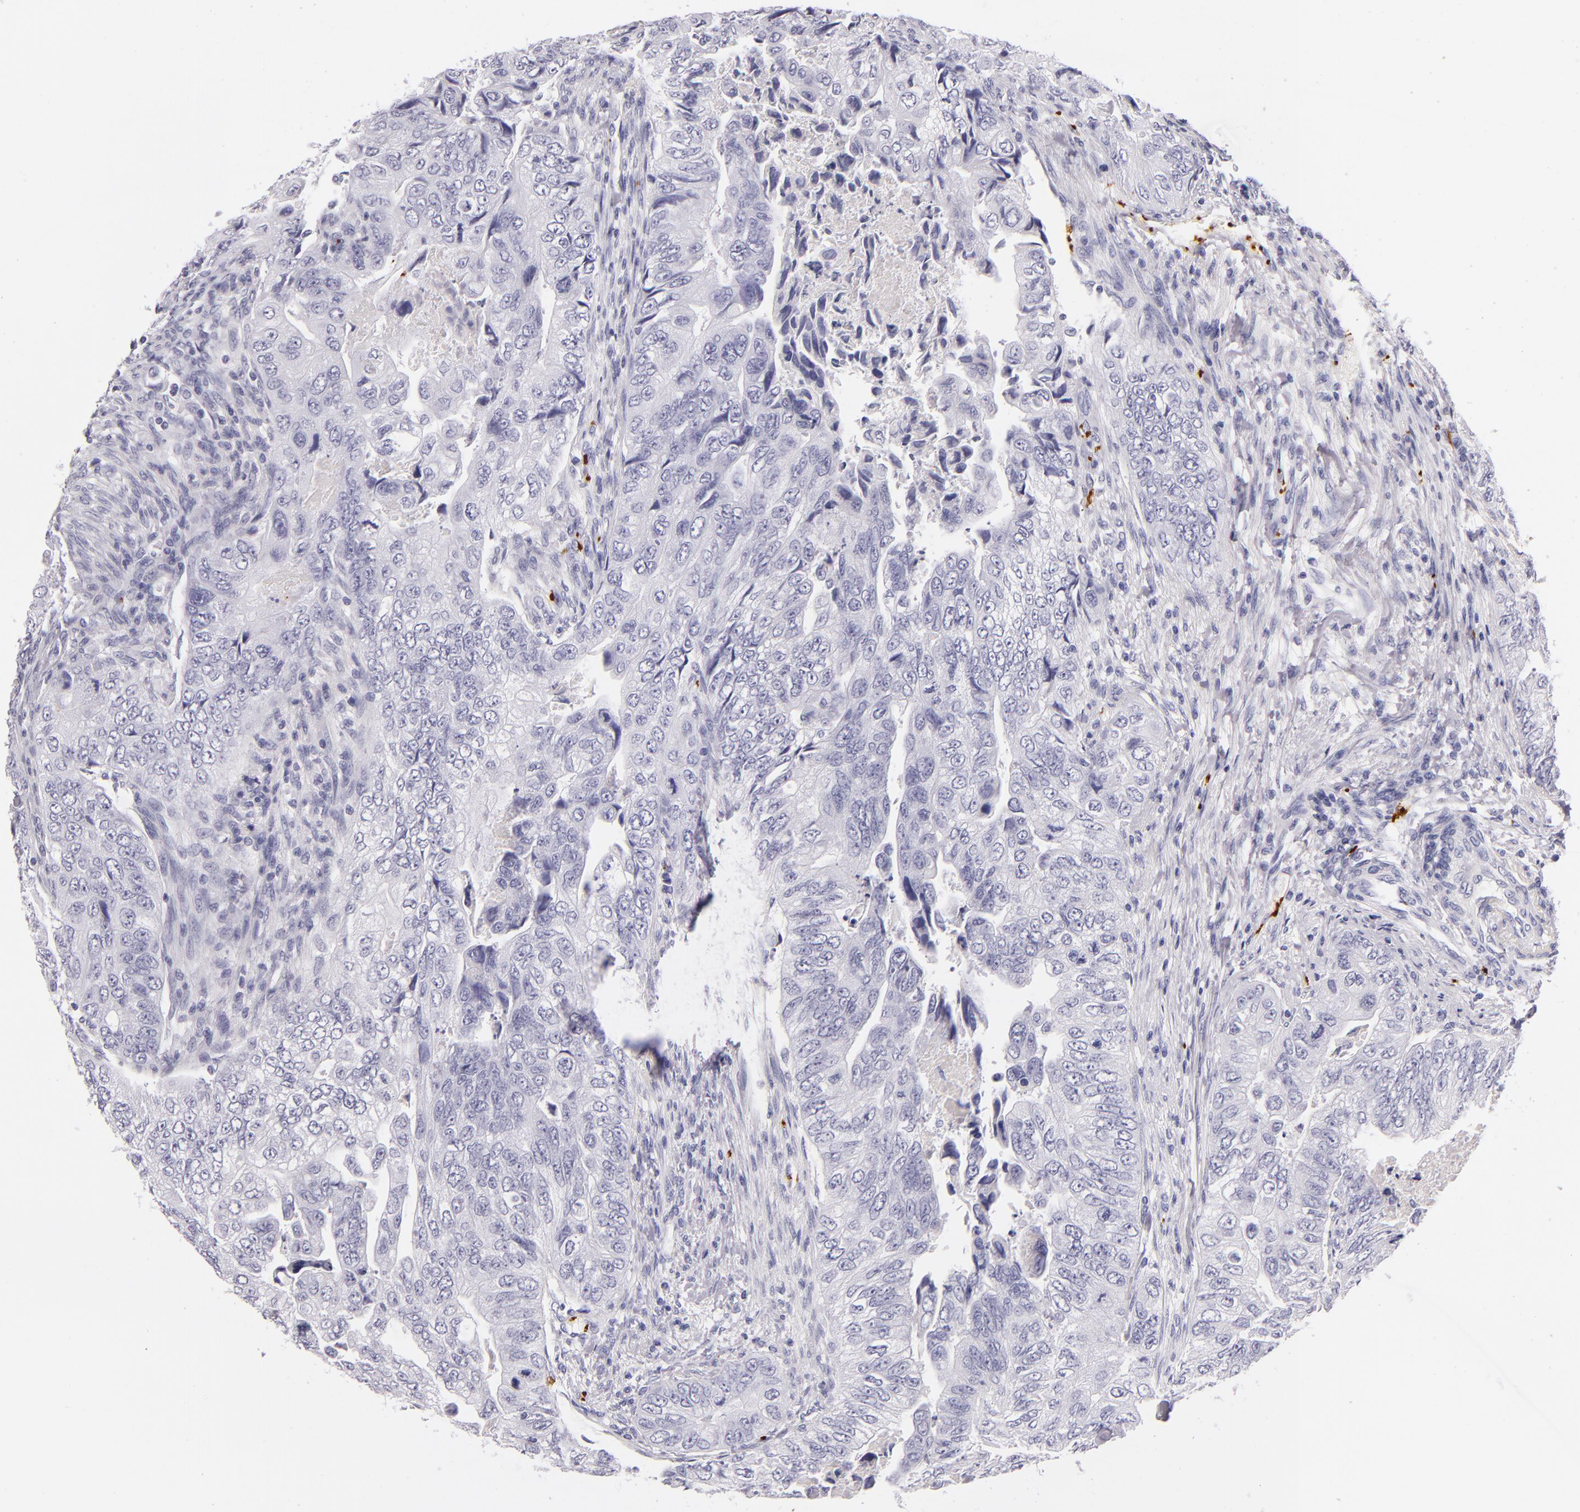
{"staining": {"intensity": "negative", "quantity": "none", "location": "none"}, "tissue": "colorectal cancer", "cell_type": "Tumor cells", "image_type": "cancer", "snomed": [{"axis": "morphology", "description": "Adenocarcinoma, NOS"}, {"axis": "topography", "description": "Colon"}], "caption": "The histopathology image reveals no significant positivity in tumor cells of colorectal cancer.", "gene": "GP1BA", "patient": {"sex": "female", "age": 11}}